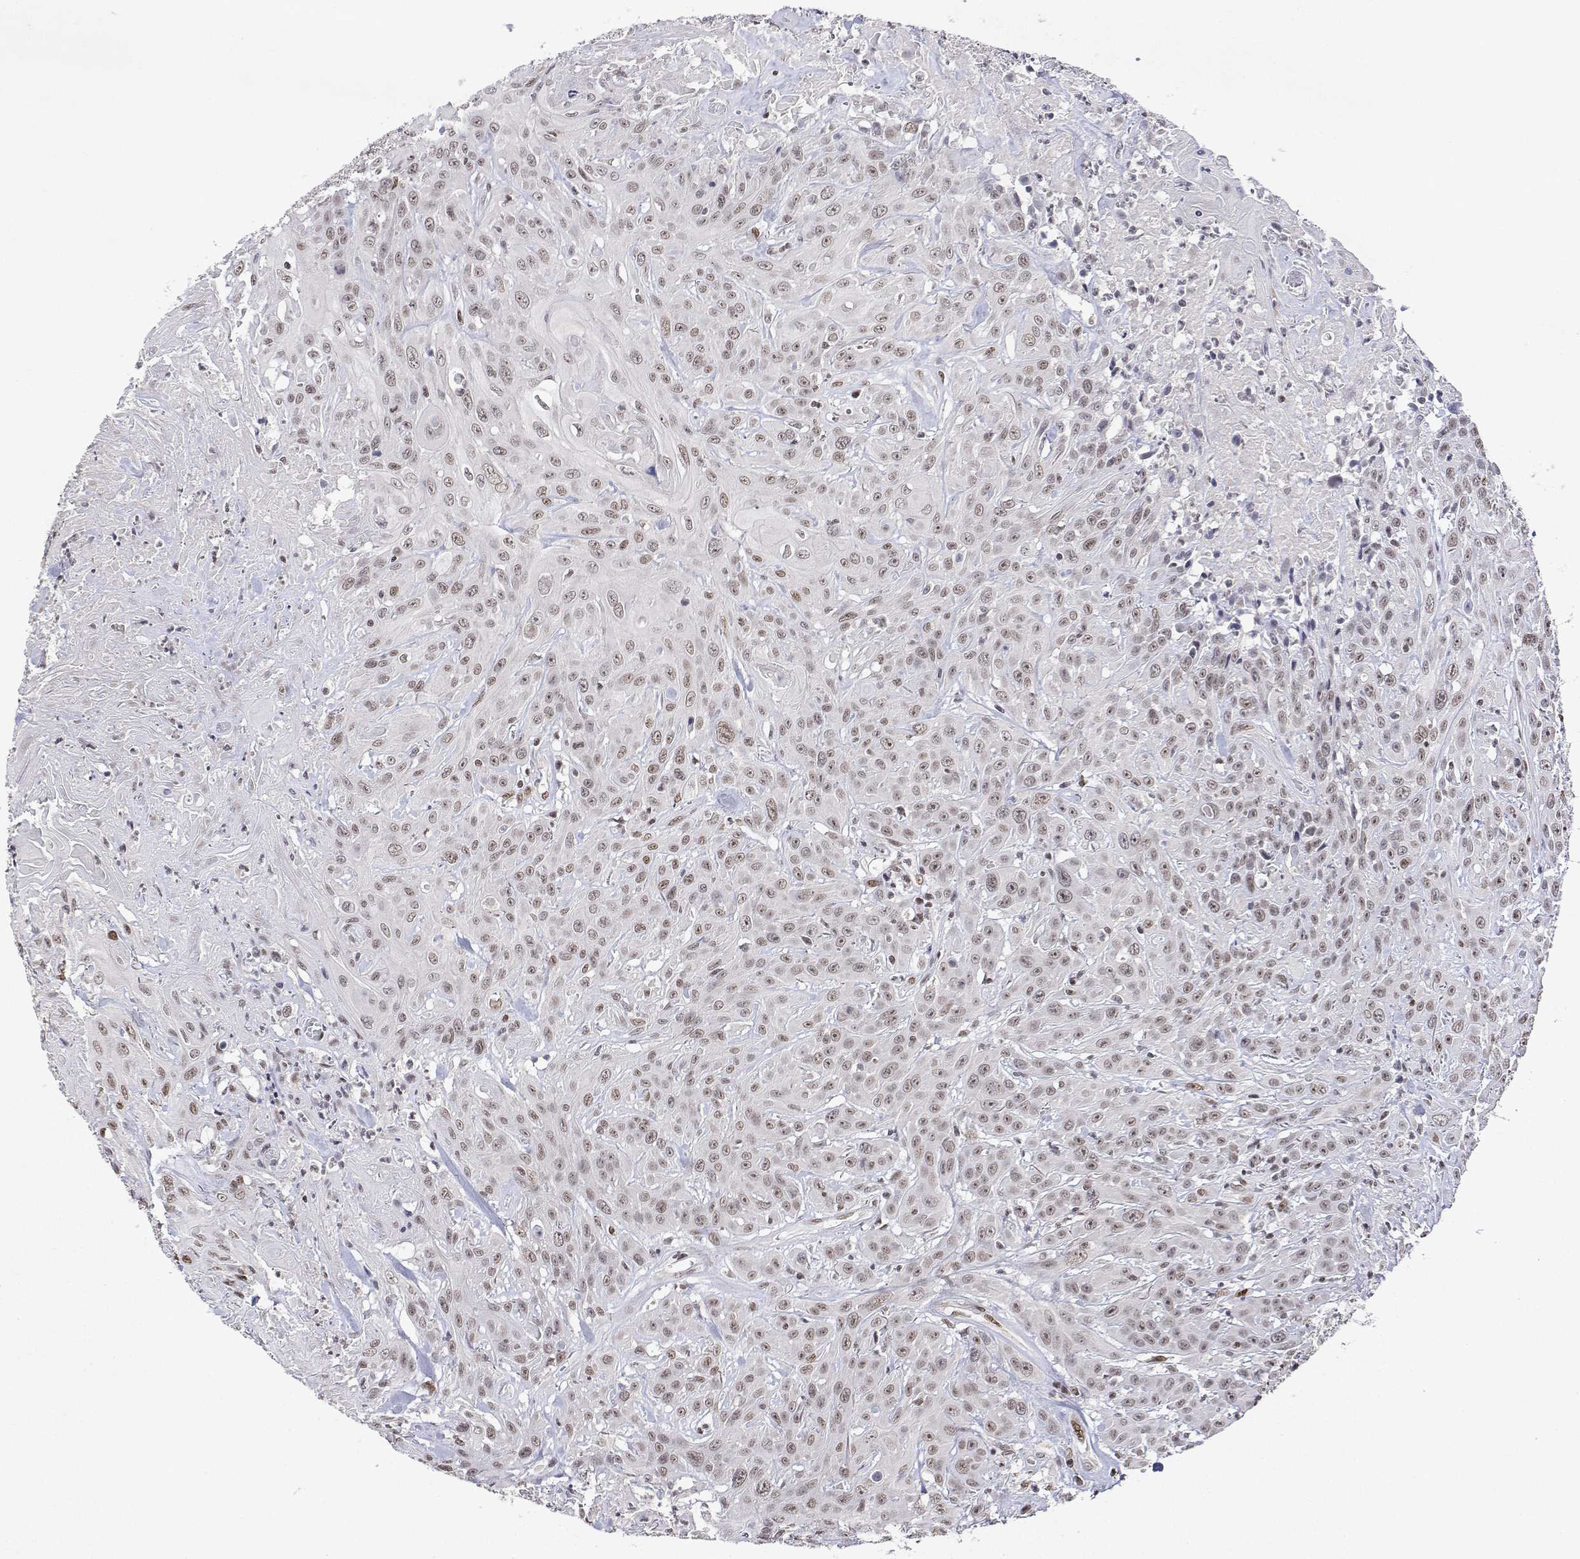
{"staining": {"intensity": "weak", "quantity": ">75%", "location": "nuclear"}, "tissue": "head and neck cancer", "cell_type": "Tumor cells", "image_type": "cancer", "snomed": [{"axis": "morphology", "description": "Squamous cell carcinoma, NOS"}, {"axis": "topography", "description": "Skin"}, {"axis": "topography", "description": "Head-Neck"}], "caption": "Protein expression analysis of human head and neck cancer reveals weak nuclear expression in approximately >75% of tumor cells. Using DAB (brown) and hematoxylin (blue) stains, captured at high magnification using brightfield microscopy.", "gene": "XPC", "patient": {"sex": "male", "age": 80}}